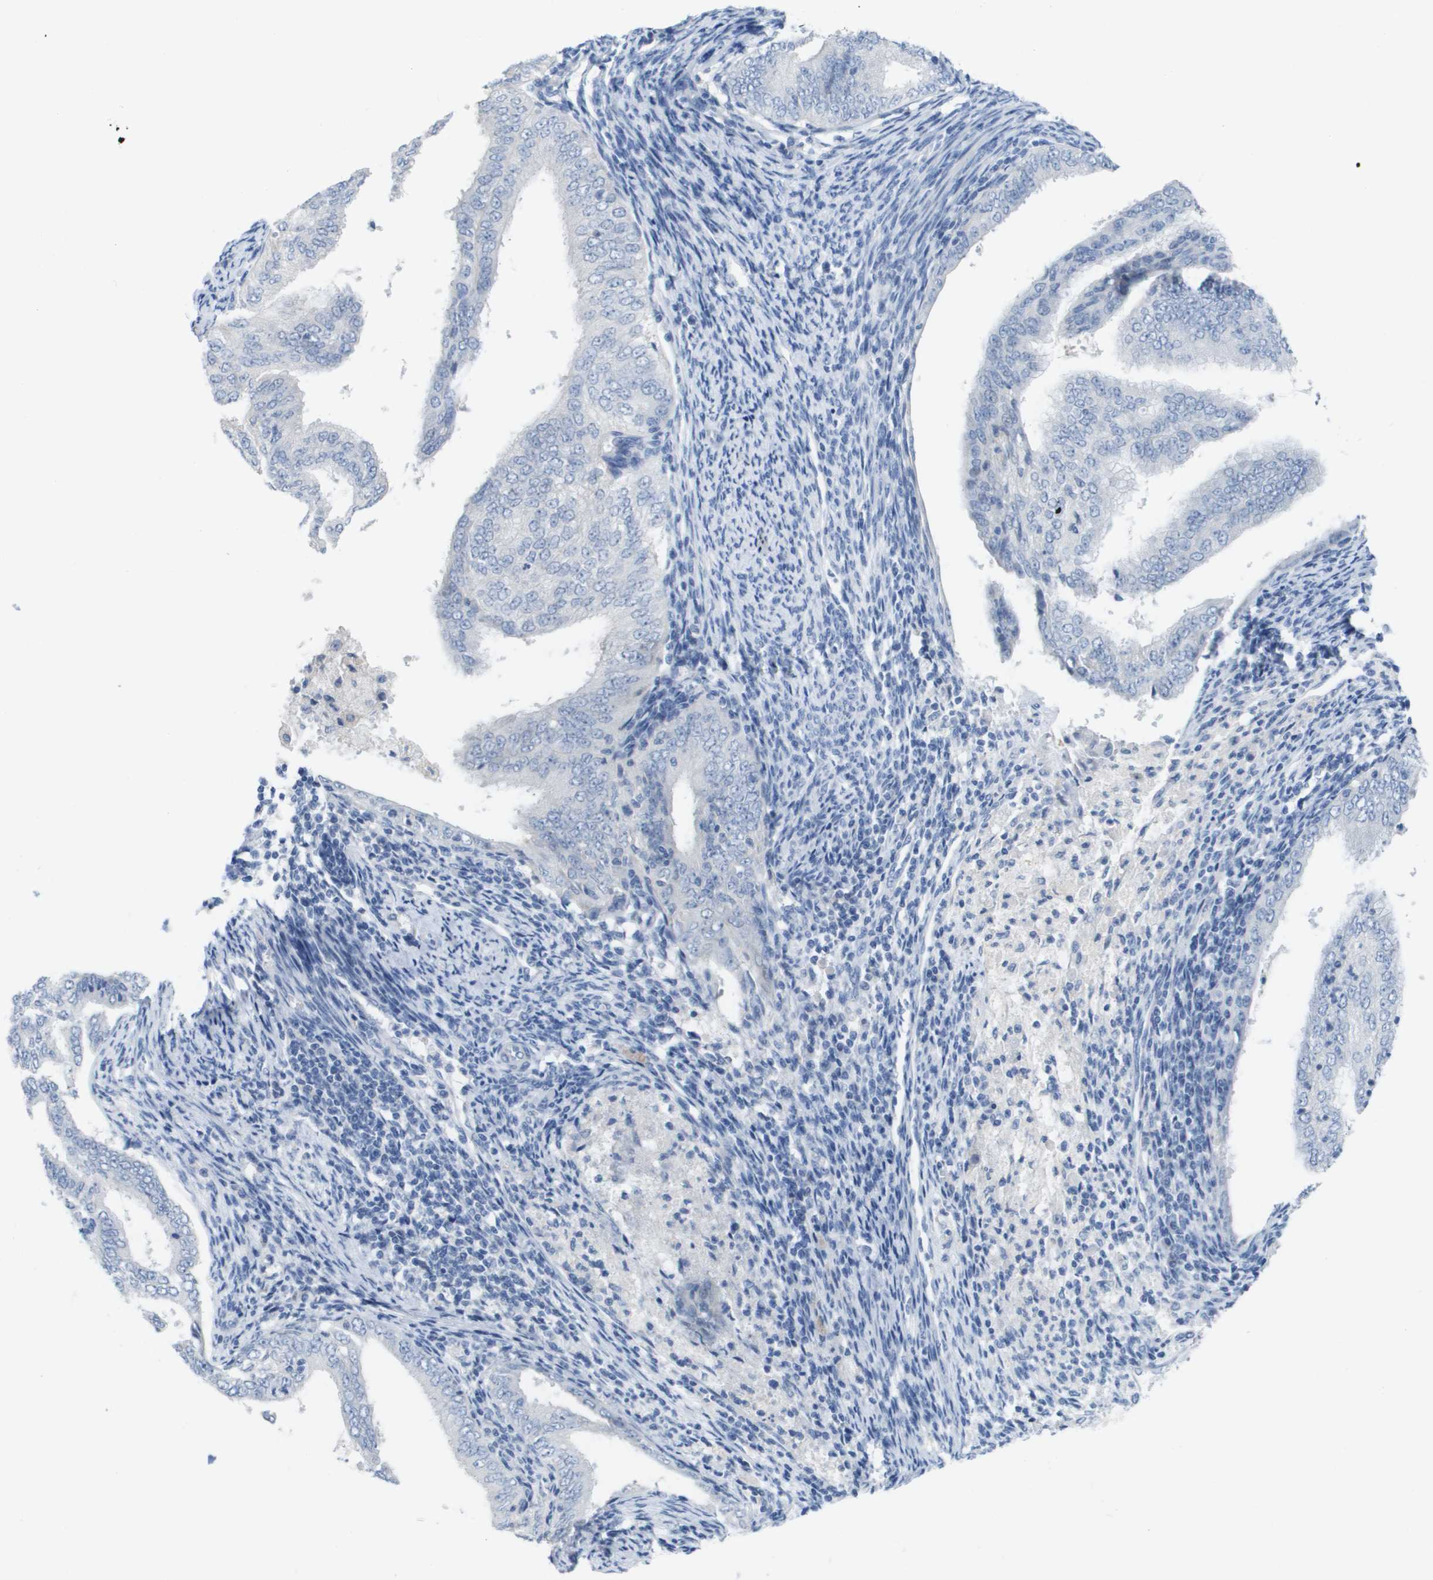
{"staining": {"intensity": "negative", "quantity": "none", "location": "none"}, "tissue": "endometrial cancer", "cell_type": "Tumor cells", "image_type": "cancer", "snomed": [{"axis": "morphology", "description": "Adenocarcinoma, NOS"}, {"axis": "topography", "description": "Endometrium"}], "caption": "There is no significant expression in tumor cells of endometrial adenocarcinoma.", "gene": "PDE4A", "patient": {"sex": "female", "age": 58}}